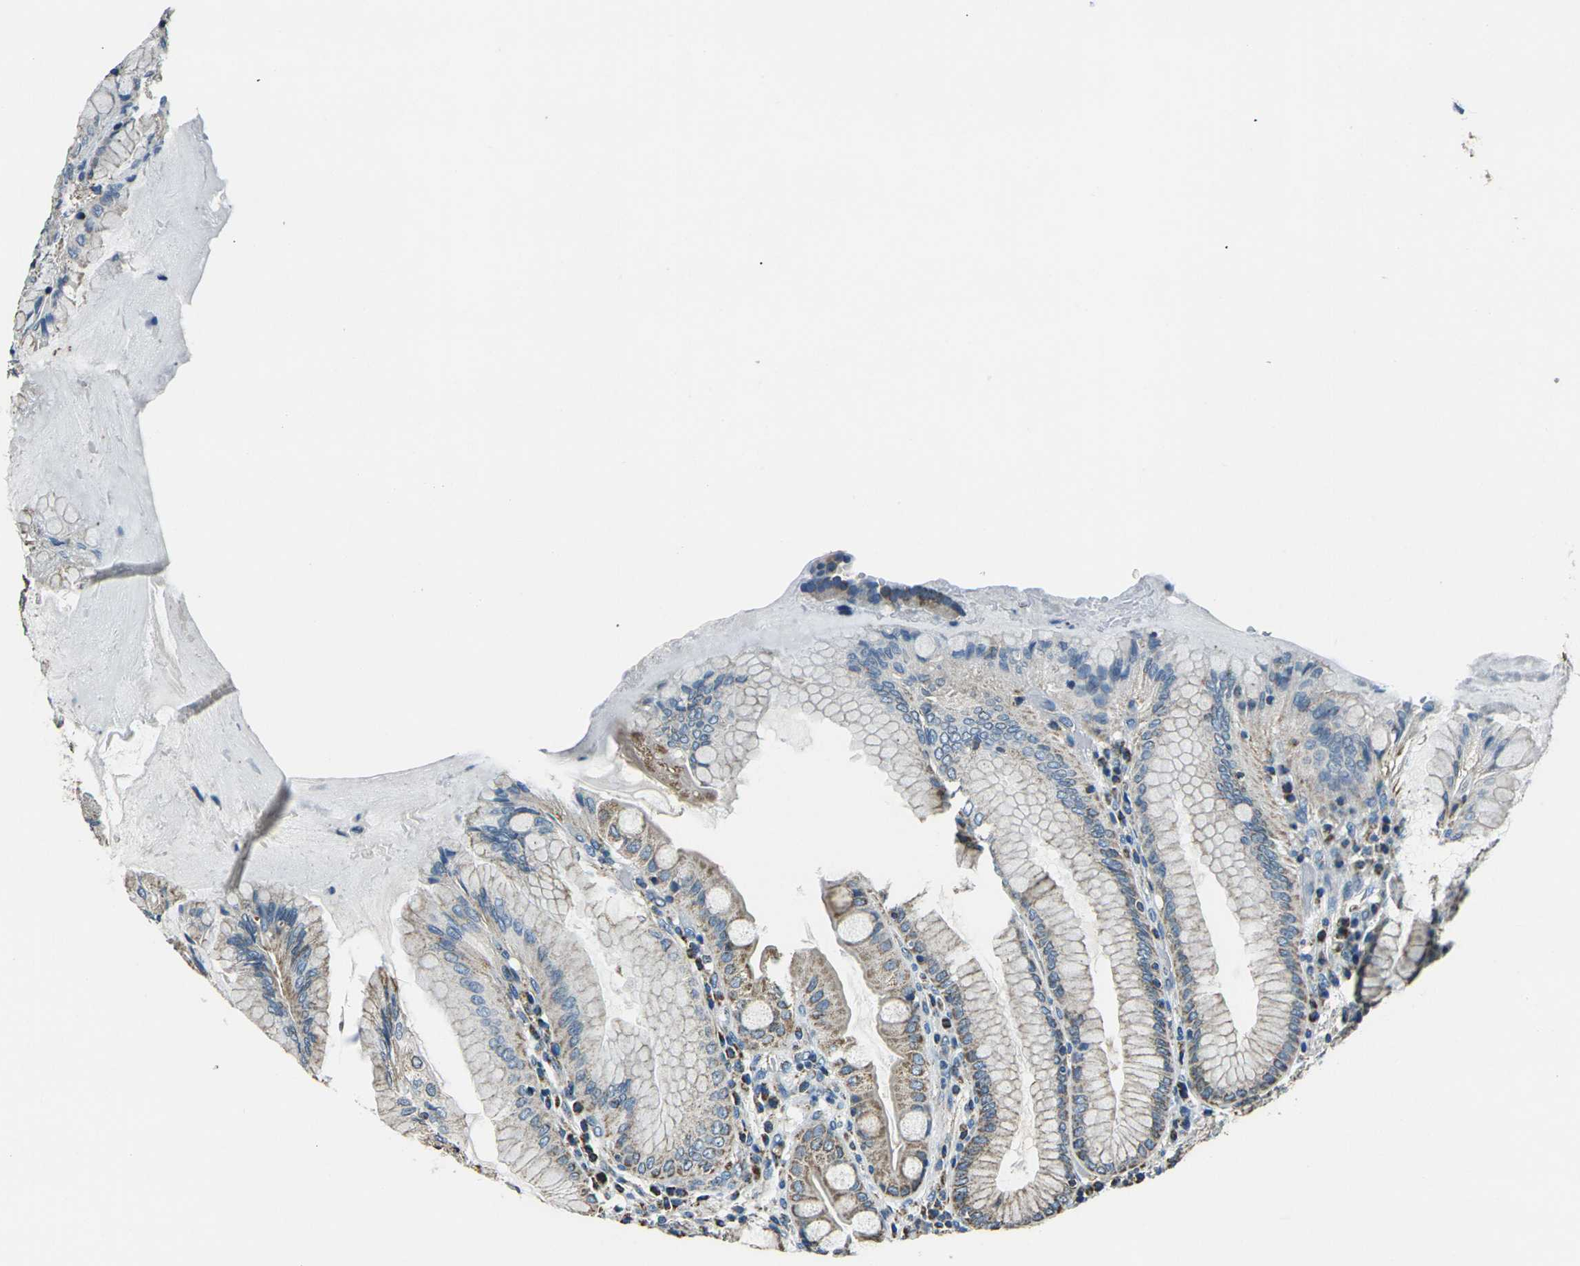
{"staining": {"intensity": "moderate", "quantity": ">75%", "location": "cytoplasmic/membranous"}, "tissue": "stomach", "cell_type": "Glandular cells", "image_type": "normal", "snomed": [{"axis": "morphology", "description": "Normal tissue, NOS"}, {"axis": "topography", "description": "Stomach, lower"}], "caption": "IHC of normal human stomach demonstrates medium levels of moderate cytoplasmic/membranous positivity in approximately >75% of glandular cells. (DAB (3,3'-diaminobenzidine) IHC with brightfield microscopy, high magnification).", "gene": "IRF3", "patient": {"sex": "female", "age": 76}}